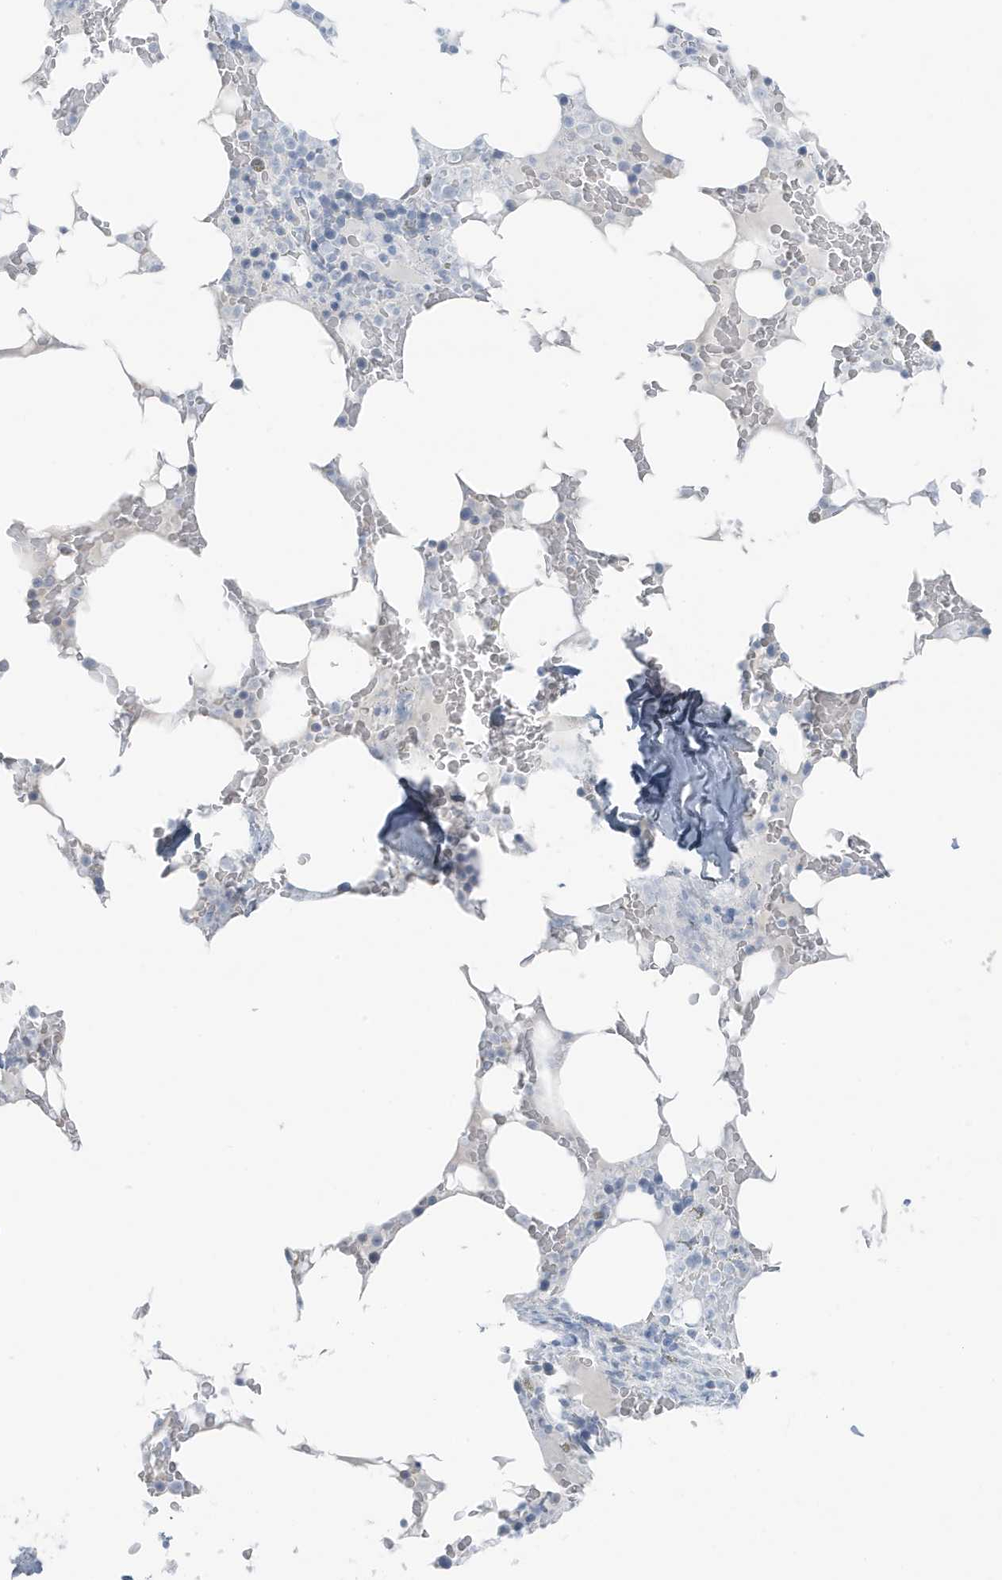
{"staining": {"intensity": "negative", "quantity": "none", "location": "none"}, "tissue": "bone marrow", "cell_type": "Hematopoietic cells", "image_type": "normal", "snomed": [{"axis": "morphology", "description": "Normal tissue, NOS"}, {"axis": "topography", "description": "Bone marrow"}], "caption": "Photomicrograph shows no protein expression in hematopoietic cells of benign bone marrow. (DAB (3,3'-diaminobenzidine) immunohistochemistry (IHC) visualized using brightfield microscopy, high magnification).", "gene": "ZFP64", "patient": {"sex": "male", "age": 58}}